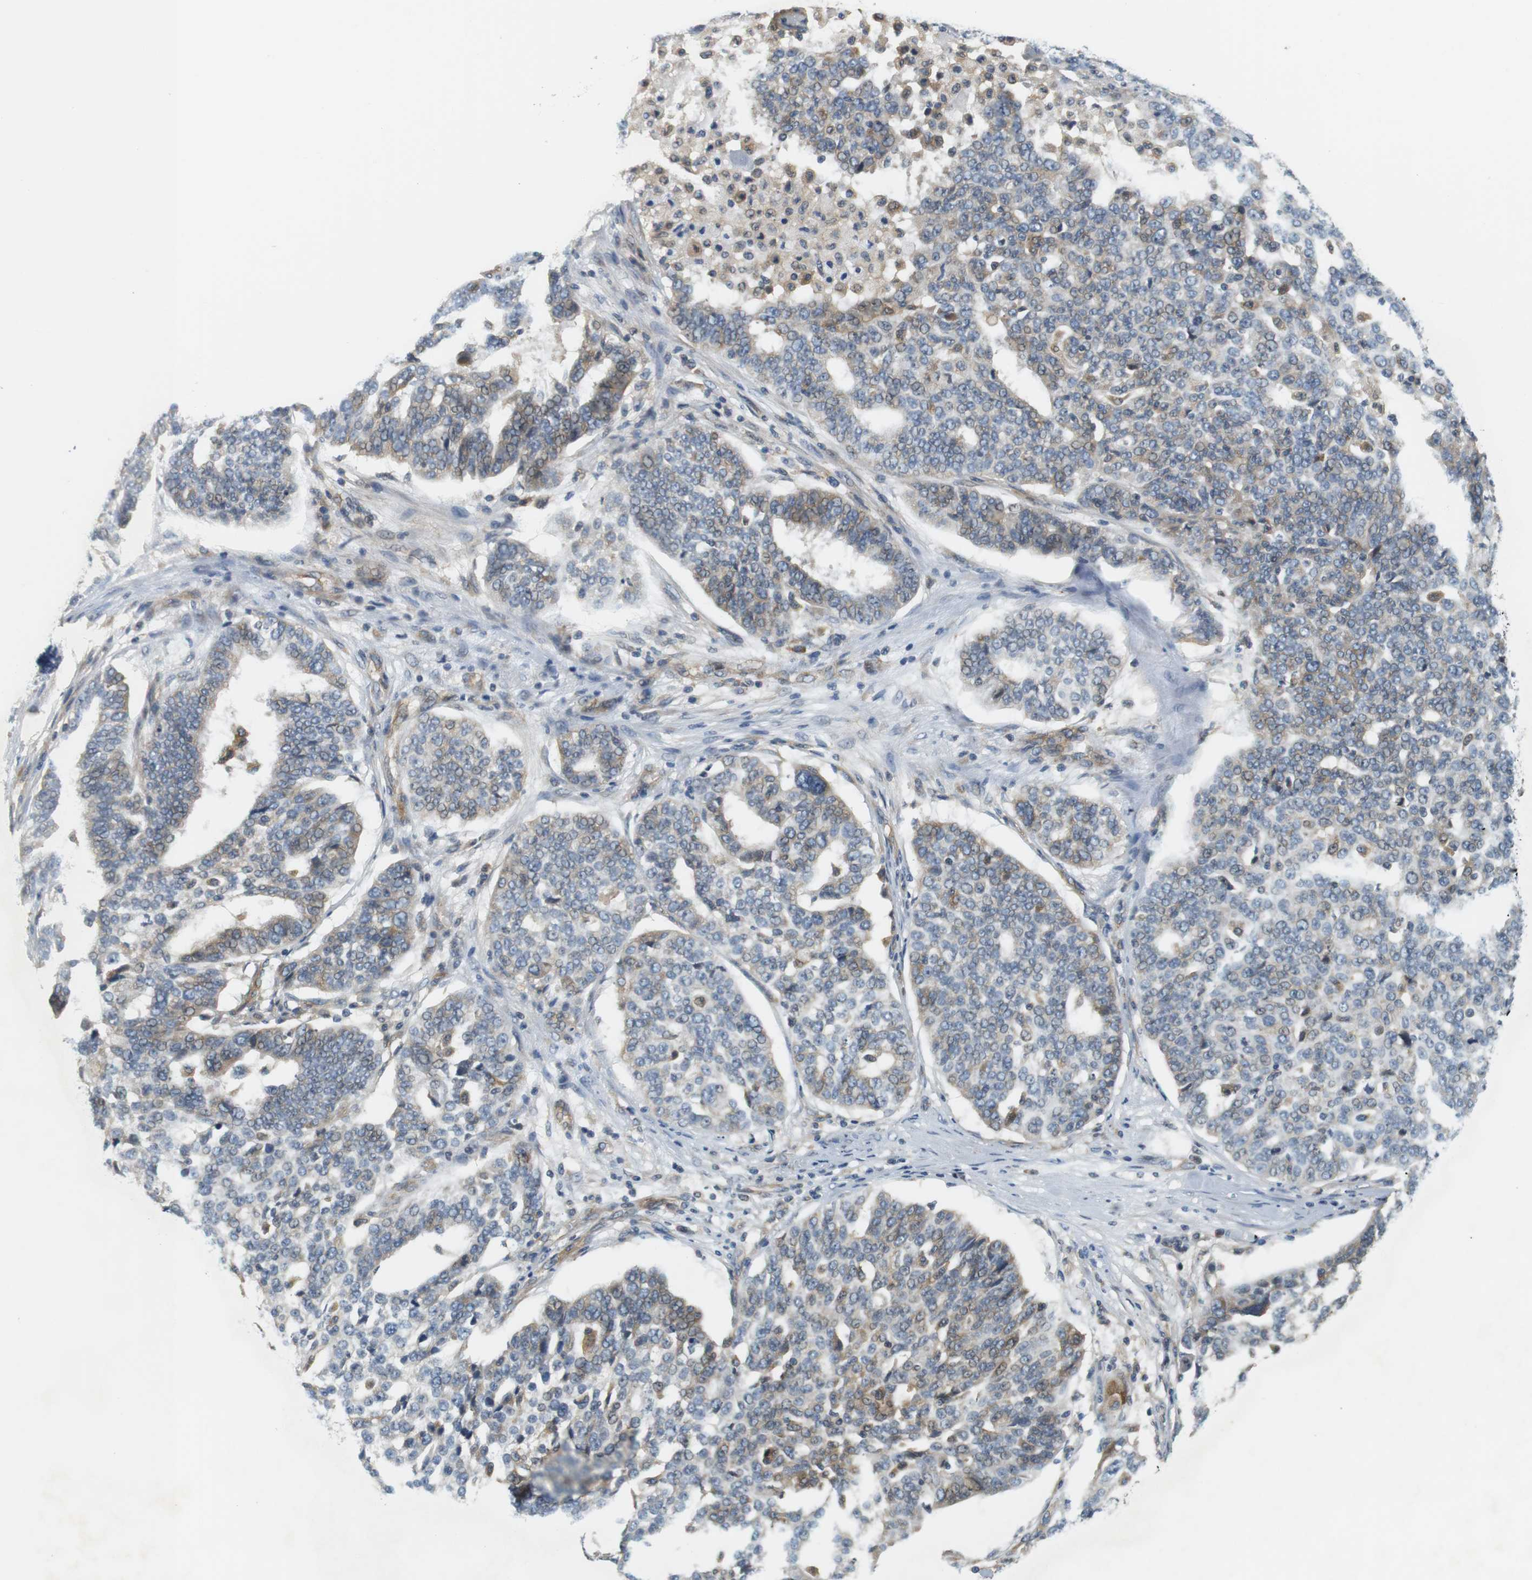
{"staining": {"intensity": "weak", "quantity": "<25%", "location": "cytoplasmic/membranous"}, "tissue": "ovarian cancer", "cell_type": "Tumor cells", "image_type": "cancer", "snomed": [{"axis": "morphology", "description": "Cystadenocarcinoma, serous, NOS"}, {"axis": "topography", "description": "Ovary"}], "caption": "Tumor cells show no significant protein staining in ovarian cancer (serous cystadenocarcinoma). (DAB IHC with hematoxylin counter stain).", "gene": "SH3GLB1", "patient": {"sex": "female", "age": 59}}